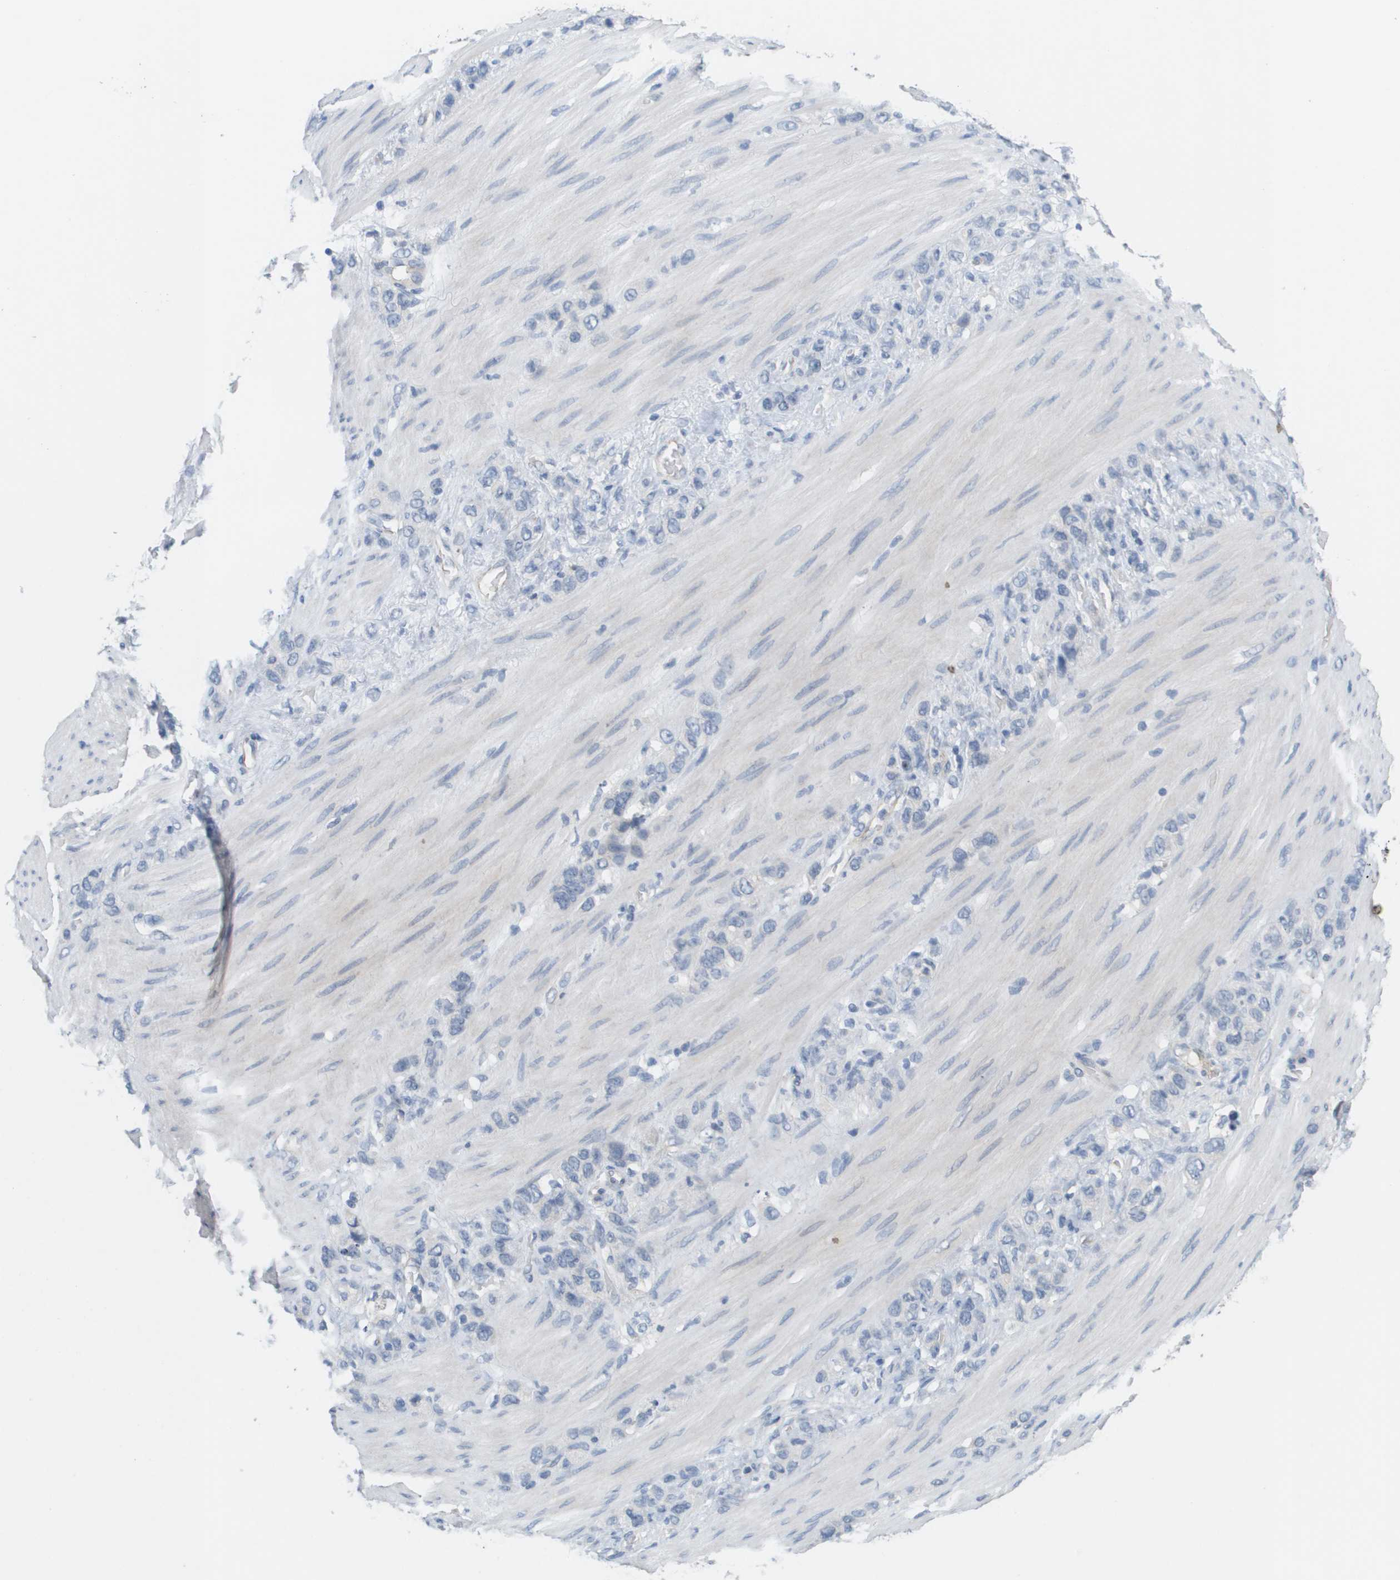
{"staining": {"intensity": "negative", "quantity": "none", "location": "none"}, "tissue": "stomach cancer", "cell_type": "Tumor cells", "image_type": "cancer", "snomed": [{"axis": "morphology", "description": "Adenocarcinoma, NOS"}, {"axis": "morphology", "description": "Adenocarcinoma, High grade"}, {"axis": "topography", "description": "Stomach, upper"}, {"axis": "topography", "description": "Stomach, lower"}], "caption": "Immunohistochemistry photomicrograph of high-grade adenocarcinoma (stomach) stained for a protein (brown), which exhibits no expression in tumor cells.", "gene": "ANGPT2", "patient": {"sex": "female", "age": 65}}